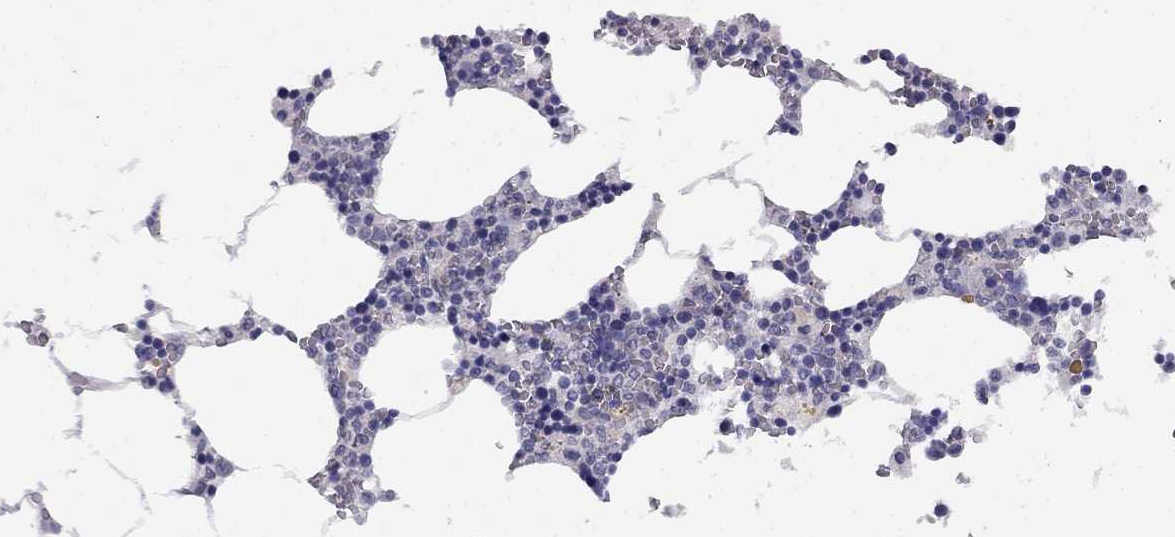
{"staining": {"intensity": "negative", "quantity": "none", "location": "none"}, "tissue": "bone marrow", "cell_type": "Hematopoietic cells", "image_type": "normal", "snomed": [{"axis": "morphology", "description": "Normal tissue, NOS"}, {"axis": "topography", "description": "Bone marrow"}], "caption": "Protein analysis of unremarkable bone marrow demonstrates no significant staining in hematopoietic cells. (DAB (3,3'-diaminobenzidine) immunohistochemistry with hematoxylin counter stain).", "gene": "C16orf89", "patient": {"sex": "female", "age": 64}}